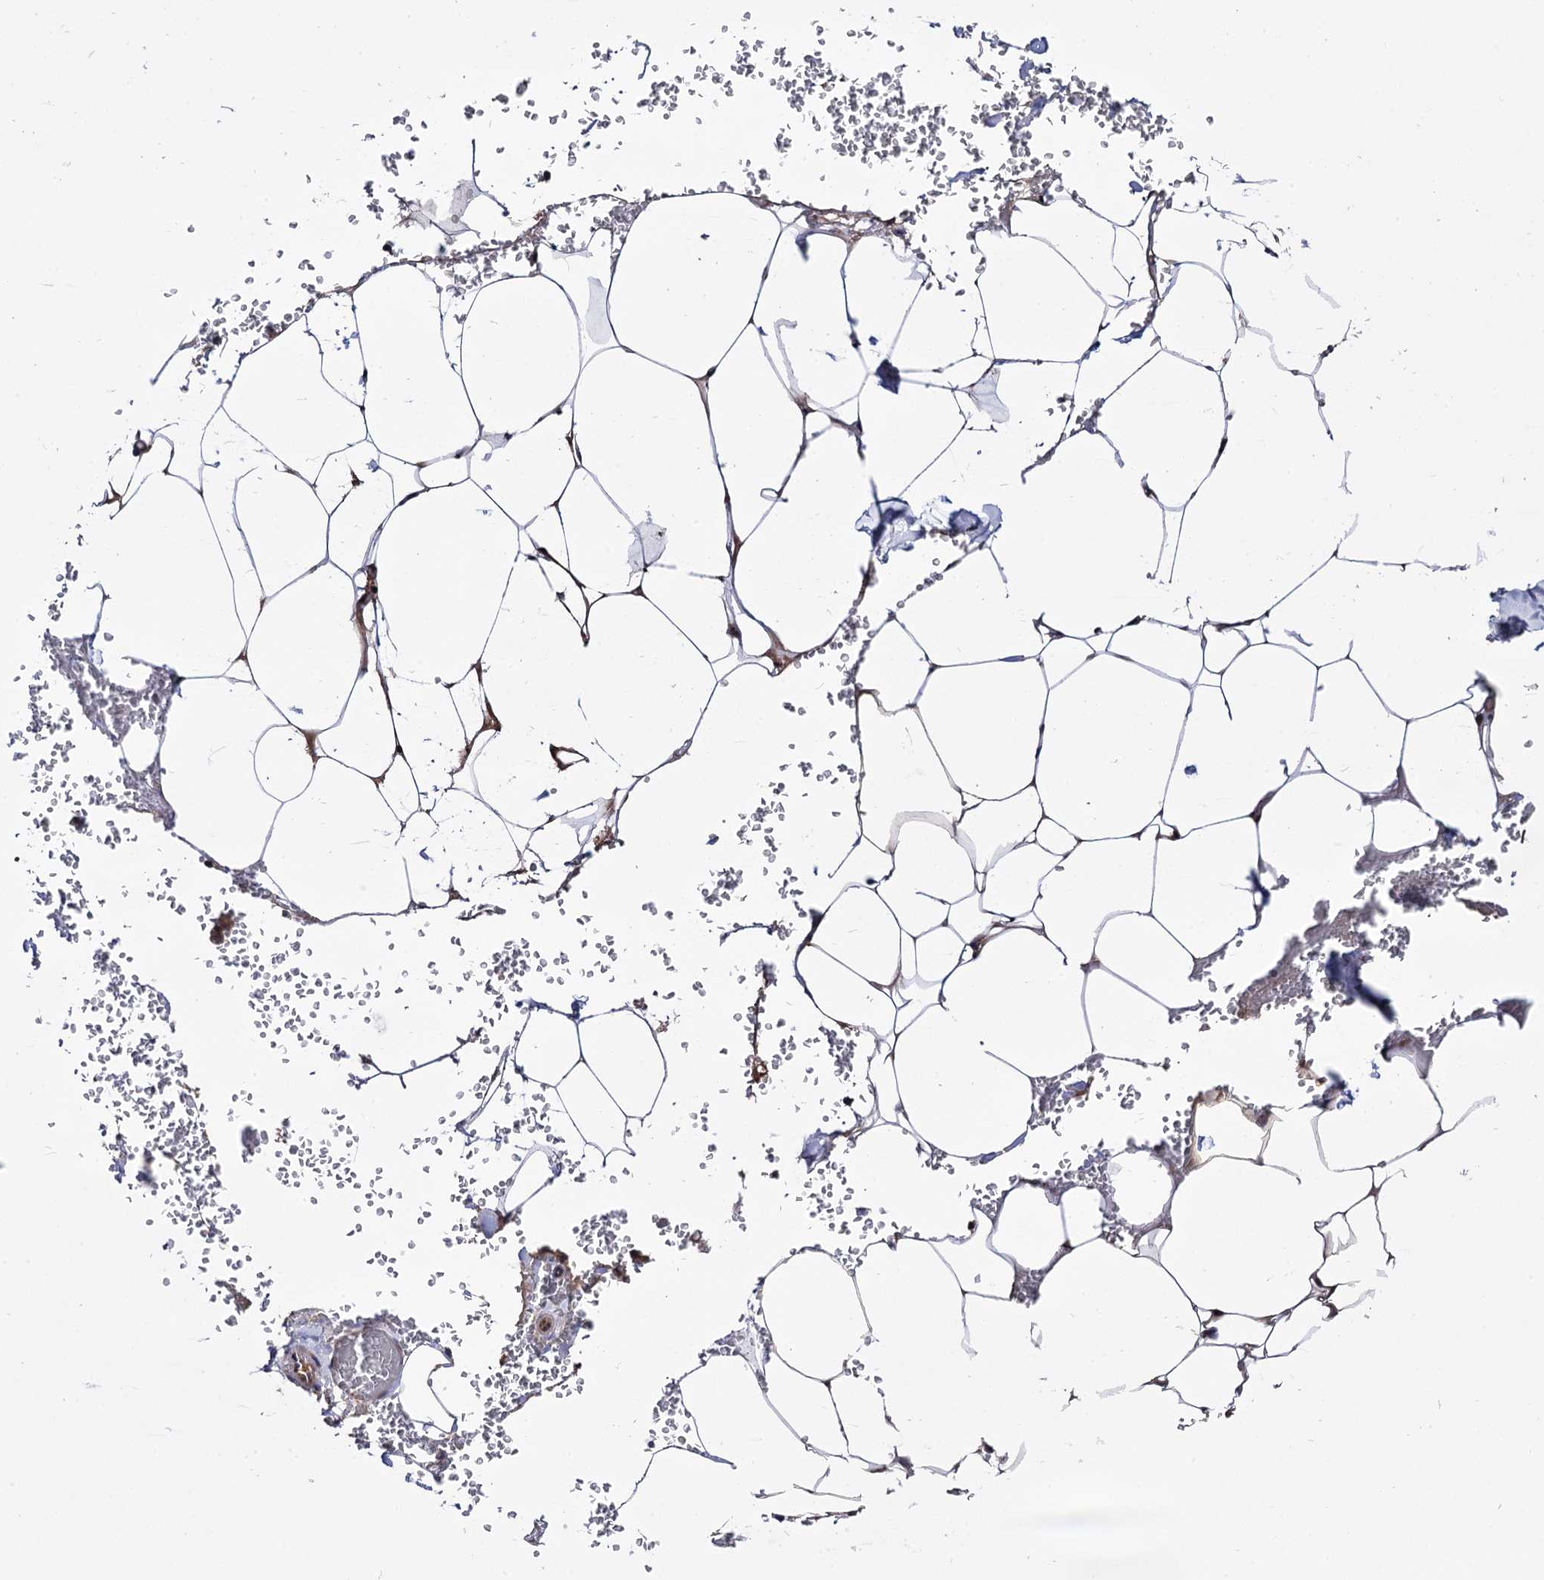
{"staining": {"intensity": "strong", "quantity": ">75%", "location": "nuclear"}, "tissue": "adipose tissue", "cell_type": "Adipocytes", "image_type": "normal", "snomed": [{"axis": "morphology", "description": "Normal tissue, NOS"}, {"axis": "topography", "description": "Gallbladder"}, {"axis": "topography", "description": "Peripheral nerve tissue"}], "caption": "IHC histopathology image of benign adipose tissue: adipose tissue stained using immunohistochemistry shows high levels of strong protein expression localized specifically in the nuclear of adipocytes, appearing as a nuclear brown color.", "gene": "MICAL2", "patient": {"sex": "male", "age": 38}}